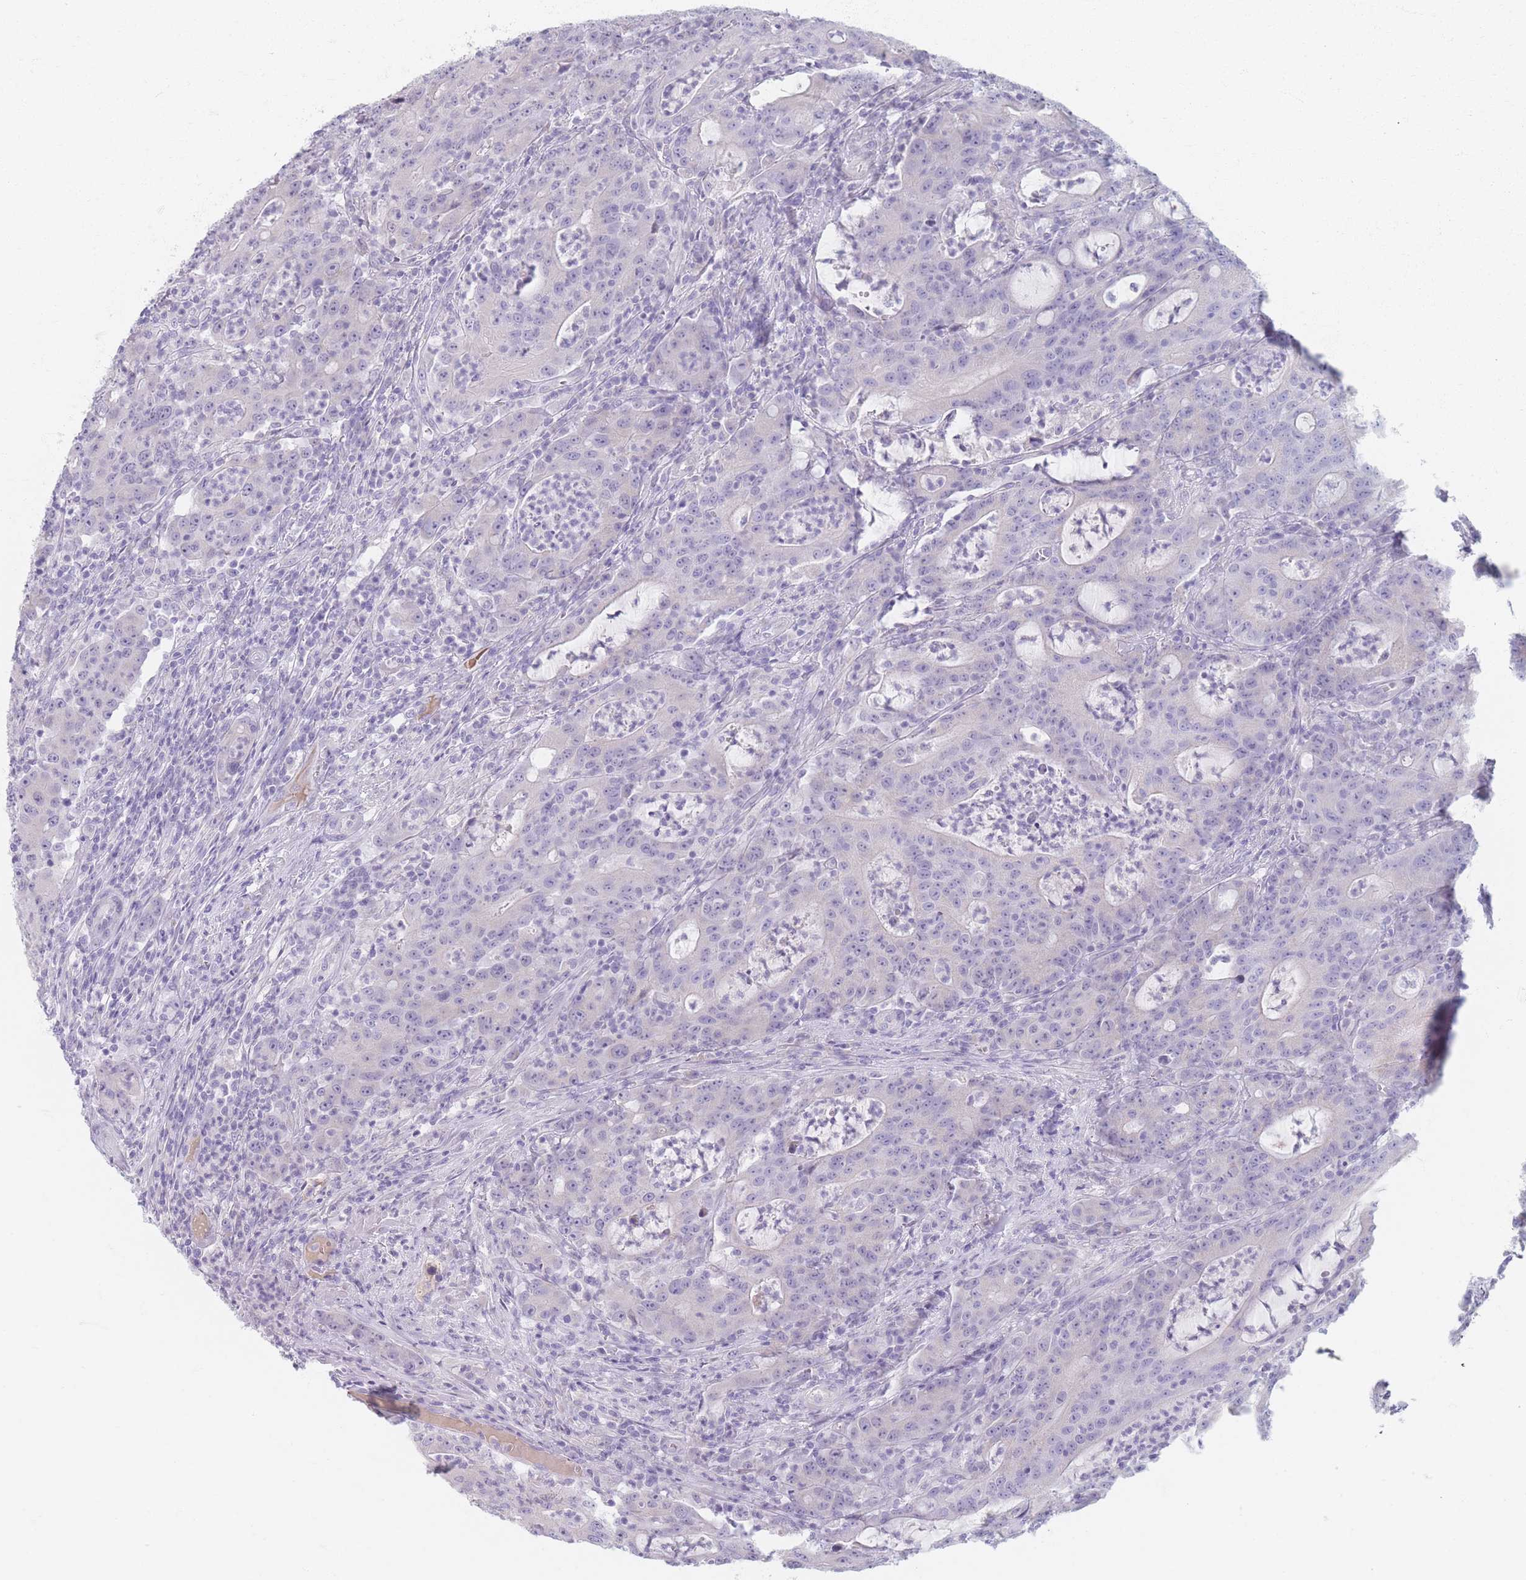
{"staining": {"intensity": "negative", "quantity": "none", "location": "none"}, "tissue": "colorectal cancer", "cell_type": "Tumor cells", "image_type": "cancer", "snomed": [{"axis": "morphology", "description": "Adenocarcinoma, NOS"}, {"axis": "topography", "description": "Colon"}], "caption": "Human adenocarcinoma (colorectal) stained for a protein using immunohistochemistry displays no expression in tumor cells.", "gene": "PIGM", "patient": {"sex": "male", "age": 83}}